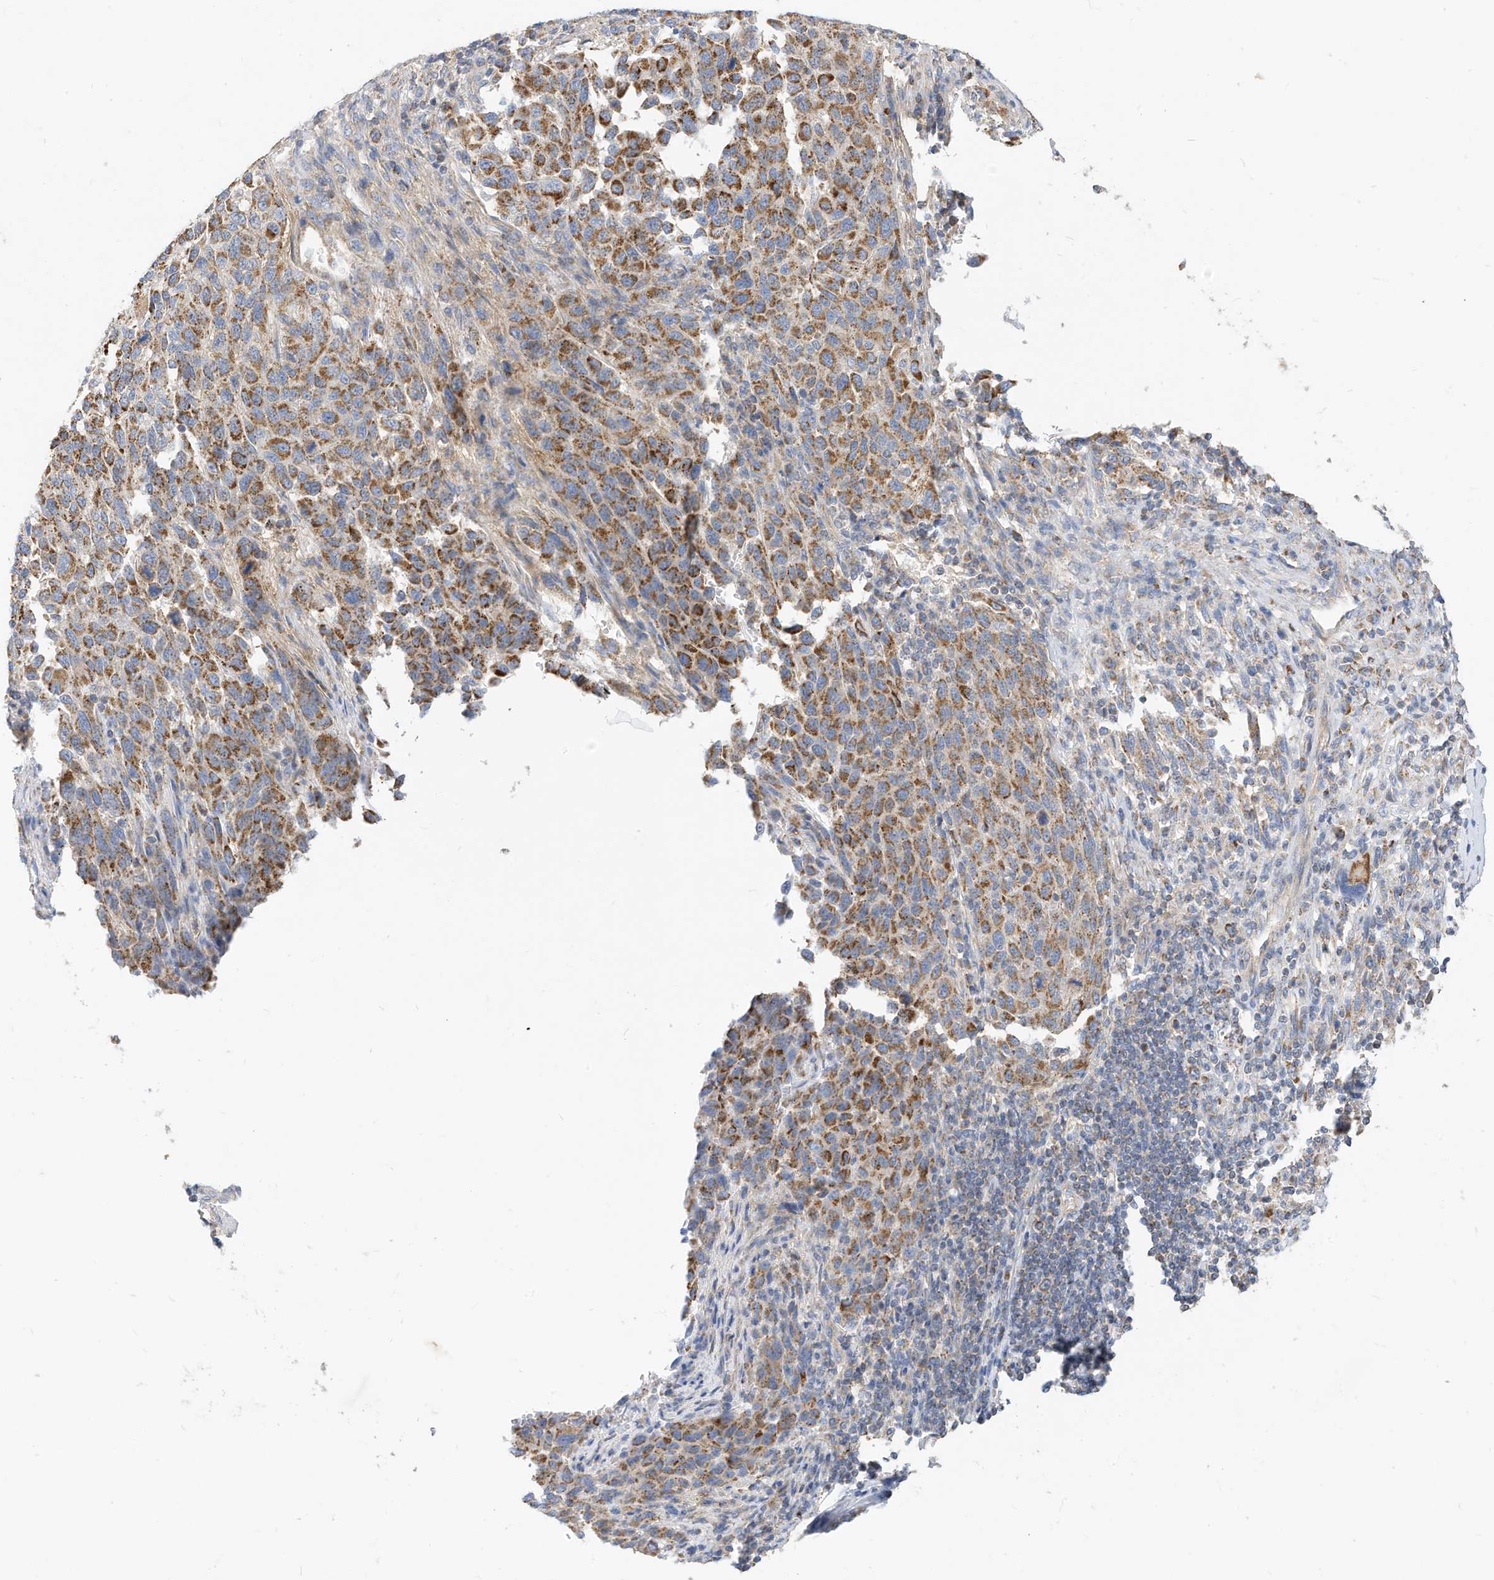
{"staining": {"intensity": "moderate", "quantity": ">75%", "location": "cytoplasmic/membranous"}, "tissue": "melanoma", "cell_type": "Tumor cells", "image_type": "cancer", "snomed": [{"axis": "morphology", "description": "Malignant melanoma, Metastatic site"}, {"axis": "topography", "description": "Lymph node"}], "caption": "Immunohistochemical staining of melanoma exhibits moderate cytoplasmic/membranous protein staining in about >75% of tumor cells.", "gene": "RHOH", "patient": {"sex": "male", "age": 61}}